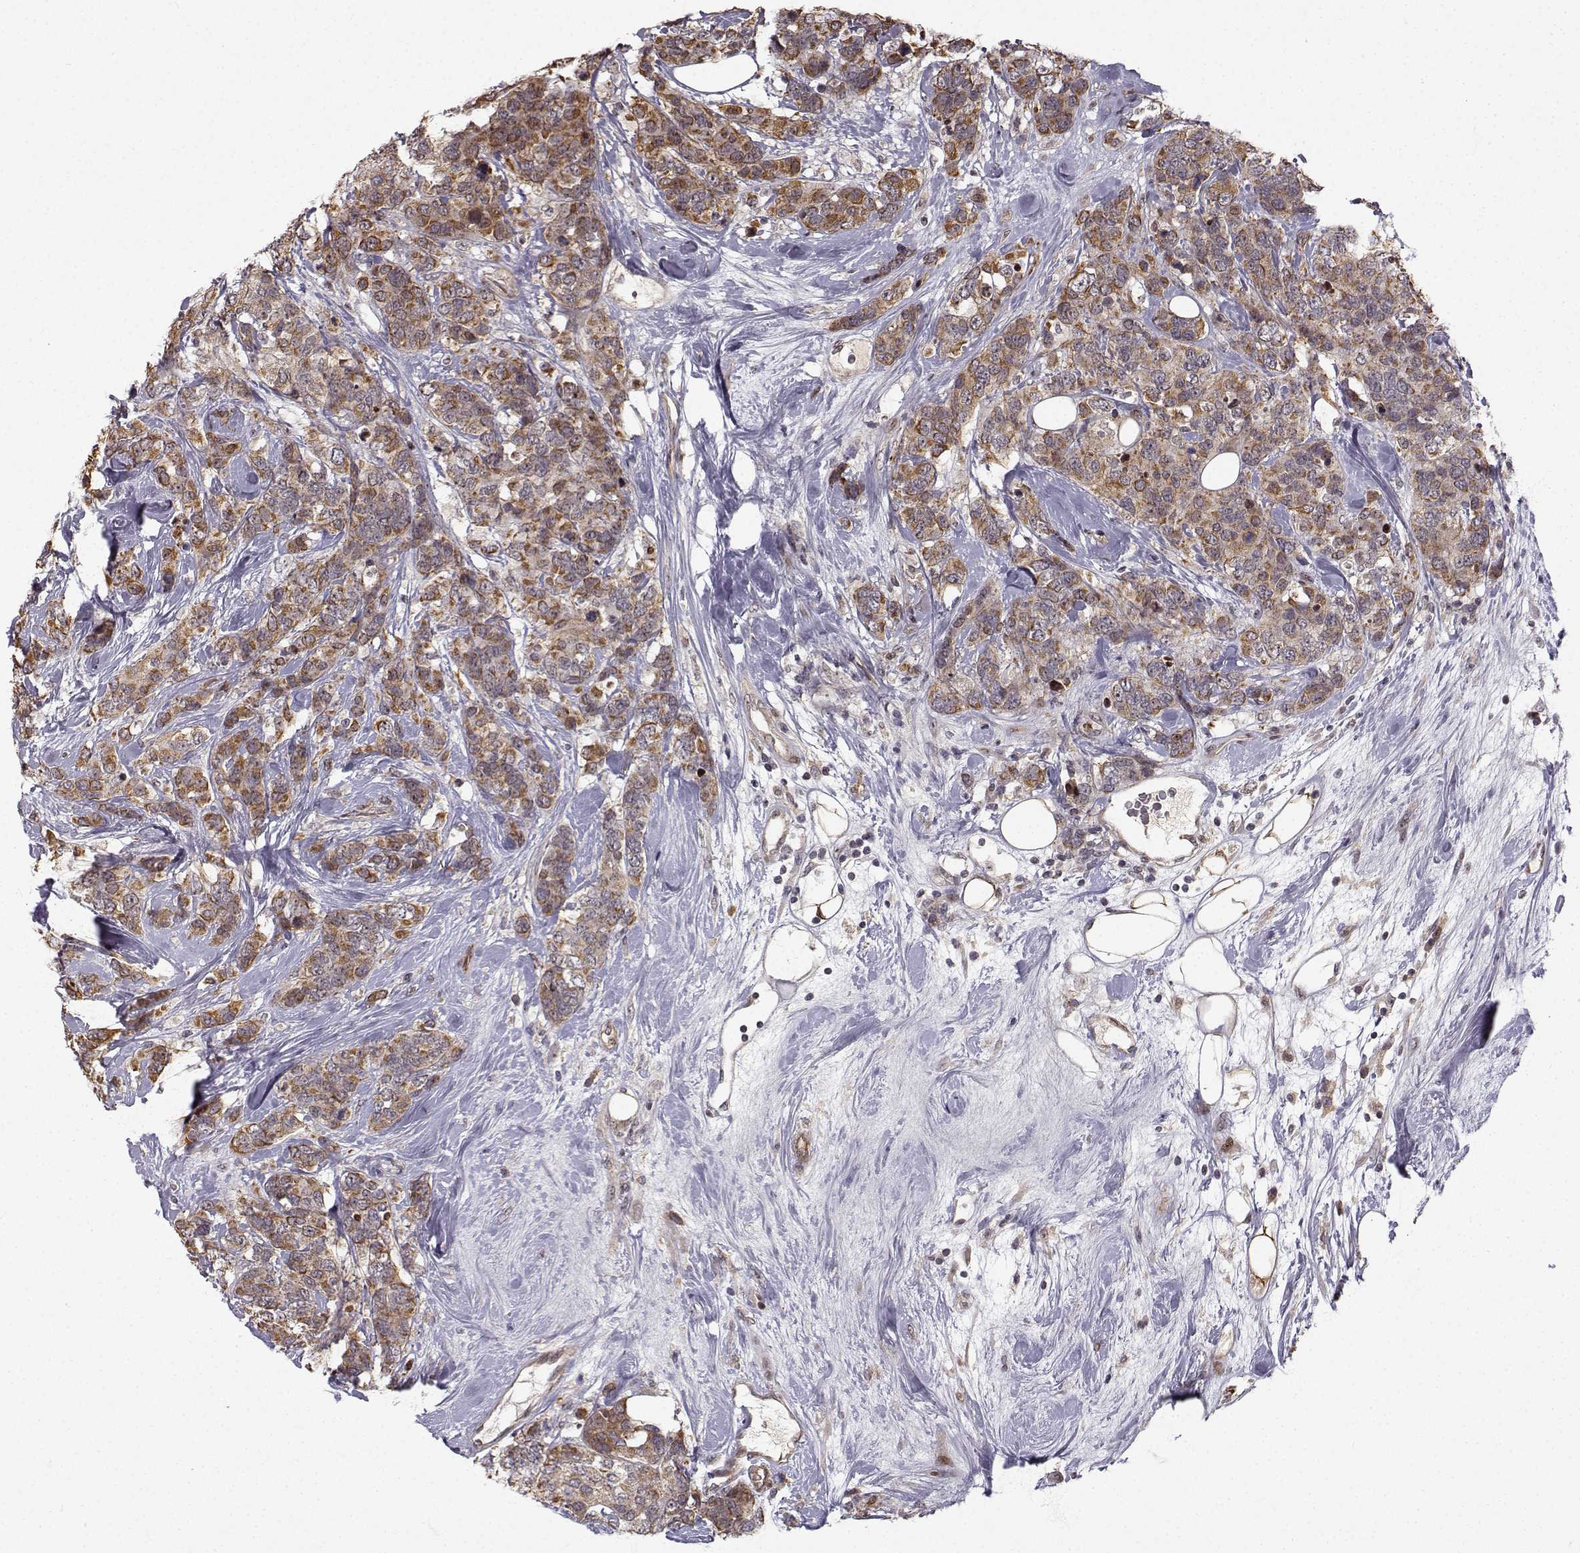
{"staining": {"intensity": "moderate", "quantity": "25%-75%", "location": "cytoplasmic/membranous"}, "tissue": "breast cancer", "cell_type": "Tumor cells", "image_type": "cancer", "snomed": [{"axis": "morphology", "description": "Lobular carcinoma"}, {"axis": "topography", "description": "Breast"}], "caption": "Human breast cancer (lobular carcinoma) stained with a protein marker shows moderate staining in tumor cells.", "gene": "APC", "patient": {"sex": "female", "age": 59}}